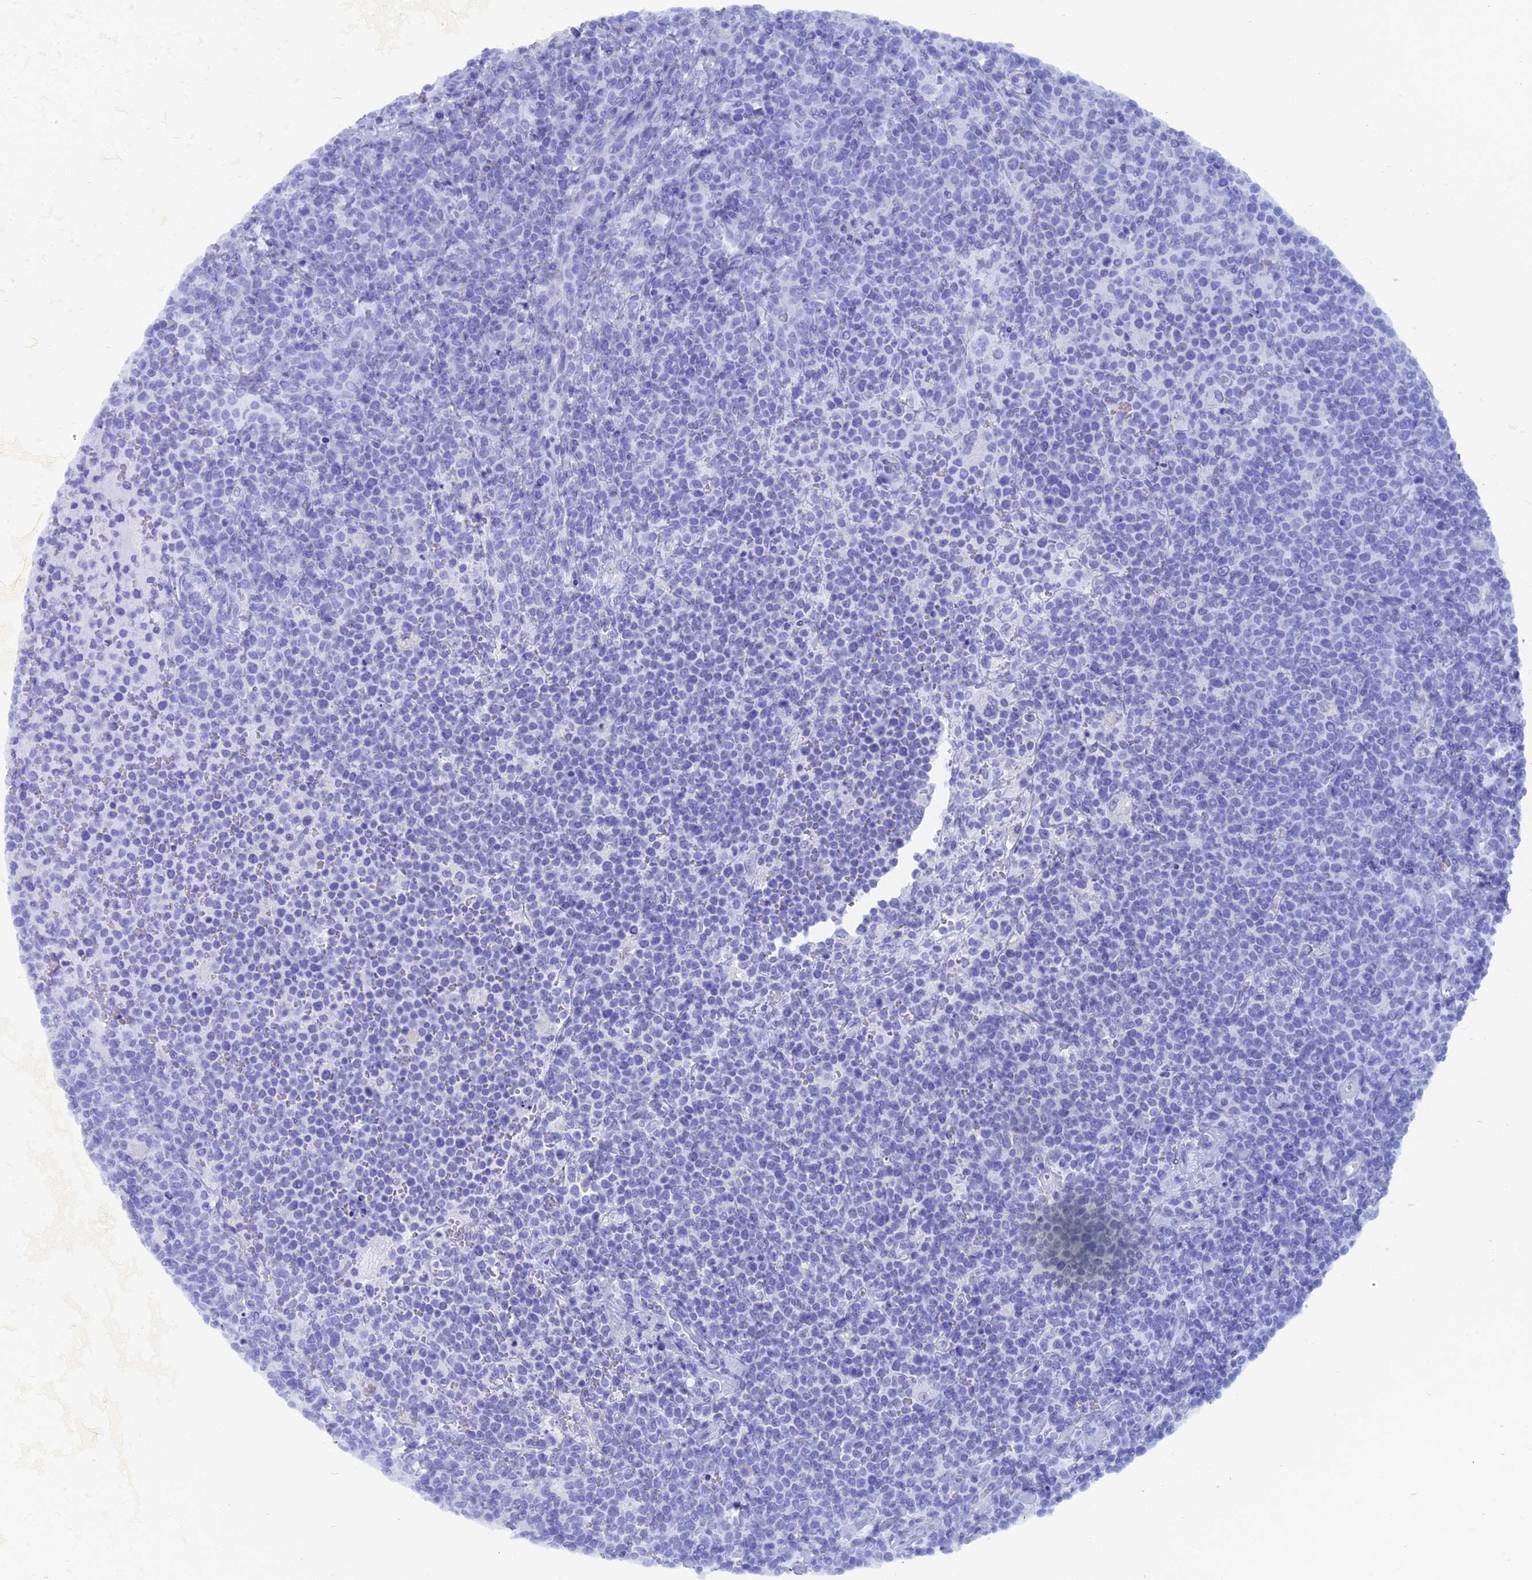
{"staining": {"intensity": "negative", "quantity": "none", "location": "none"}, "tissue": "lymphoma", "cell_type": "Tumor cells", "image_type": "cancer", "snomed": [{"axis": "morphology", "description": "Malignant lymphoma, non-Hodgkin's type, High grade"}, {"axis": "topography", "description": "Lymph node"}], "caption": "Tumor cells show no significant positivity in high-grade malignant lymphoma, non-Hodgkin's type.", "gene": "CAPS", "patient": {"sex": "male", "age": 61}}